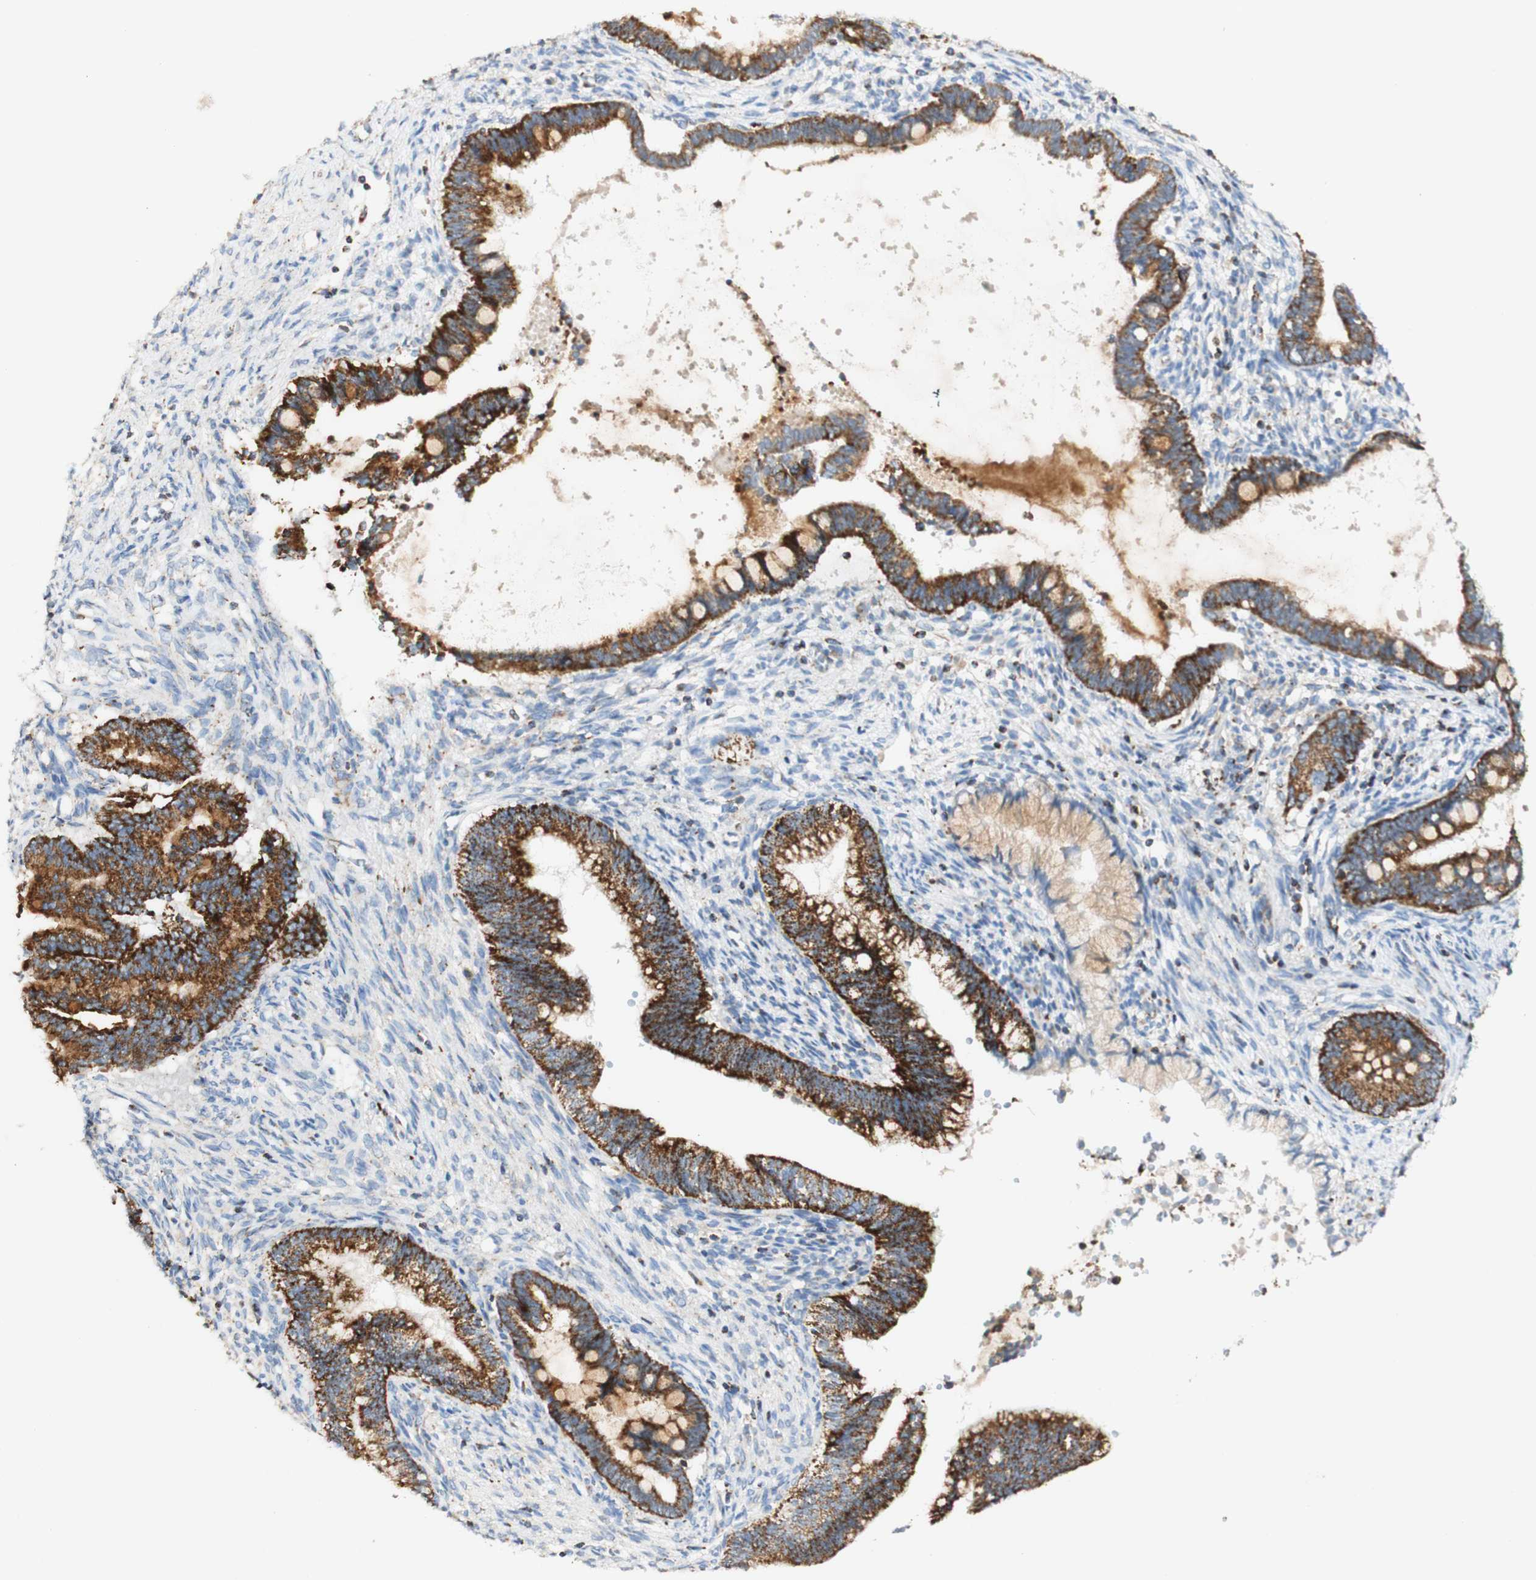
{"staining": {"intensity": "strong", "quantity": ">75%", "location": "cytoplasmic/membranous"}, "tissue": "cervical cancer", "cell_type": "Tumor cells", "image_type": "cancer", "snomed": [{"axis": "morphology", "description": "Adenocarcinoma, NOS"}, {"axis": "topography", "description": "Cervix"}], "caption": "An immunohistochemistry (IHC) micrograph of neoplastic tissue is shown. Protein staining in brown shows strong cytoplasmic/membranous positivity in cervical adenocarcinoma within tumor cells.", "gene": "OXCT1", "patient": {"sex": "female", "age": 44}}